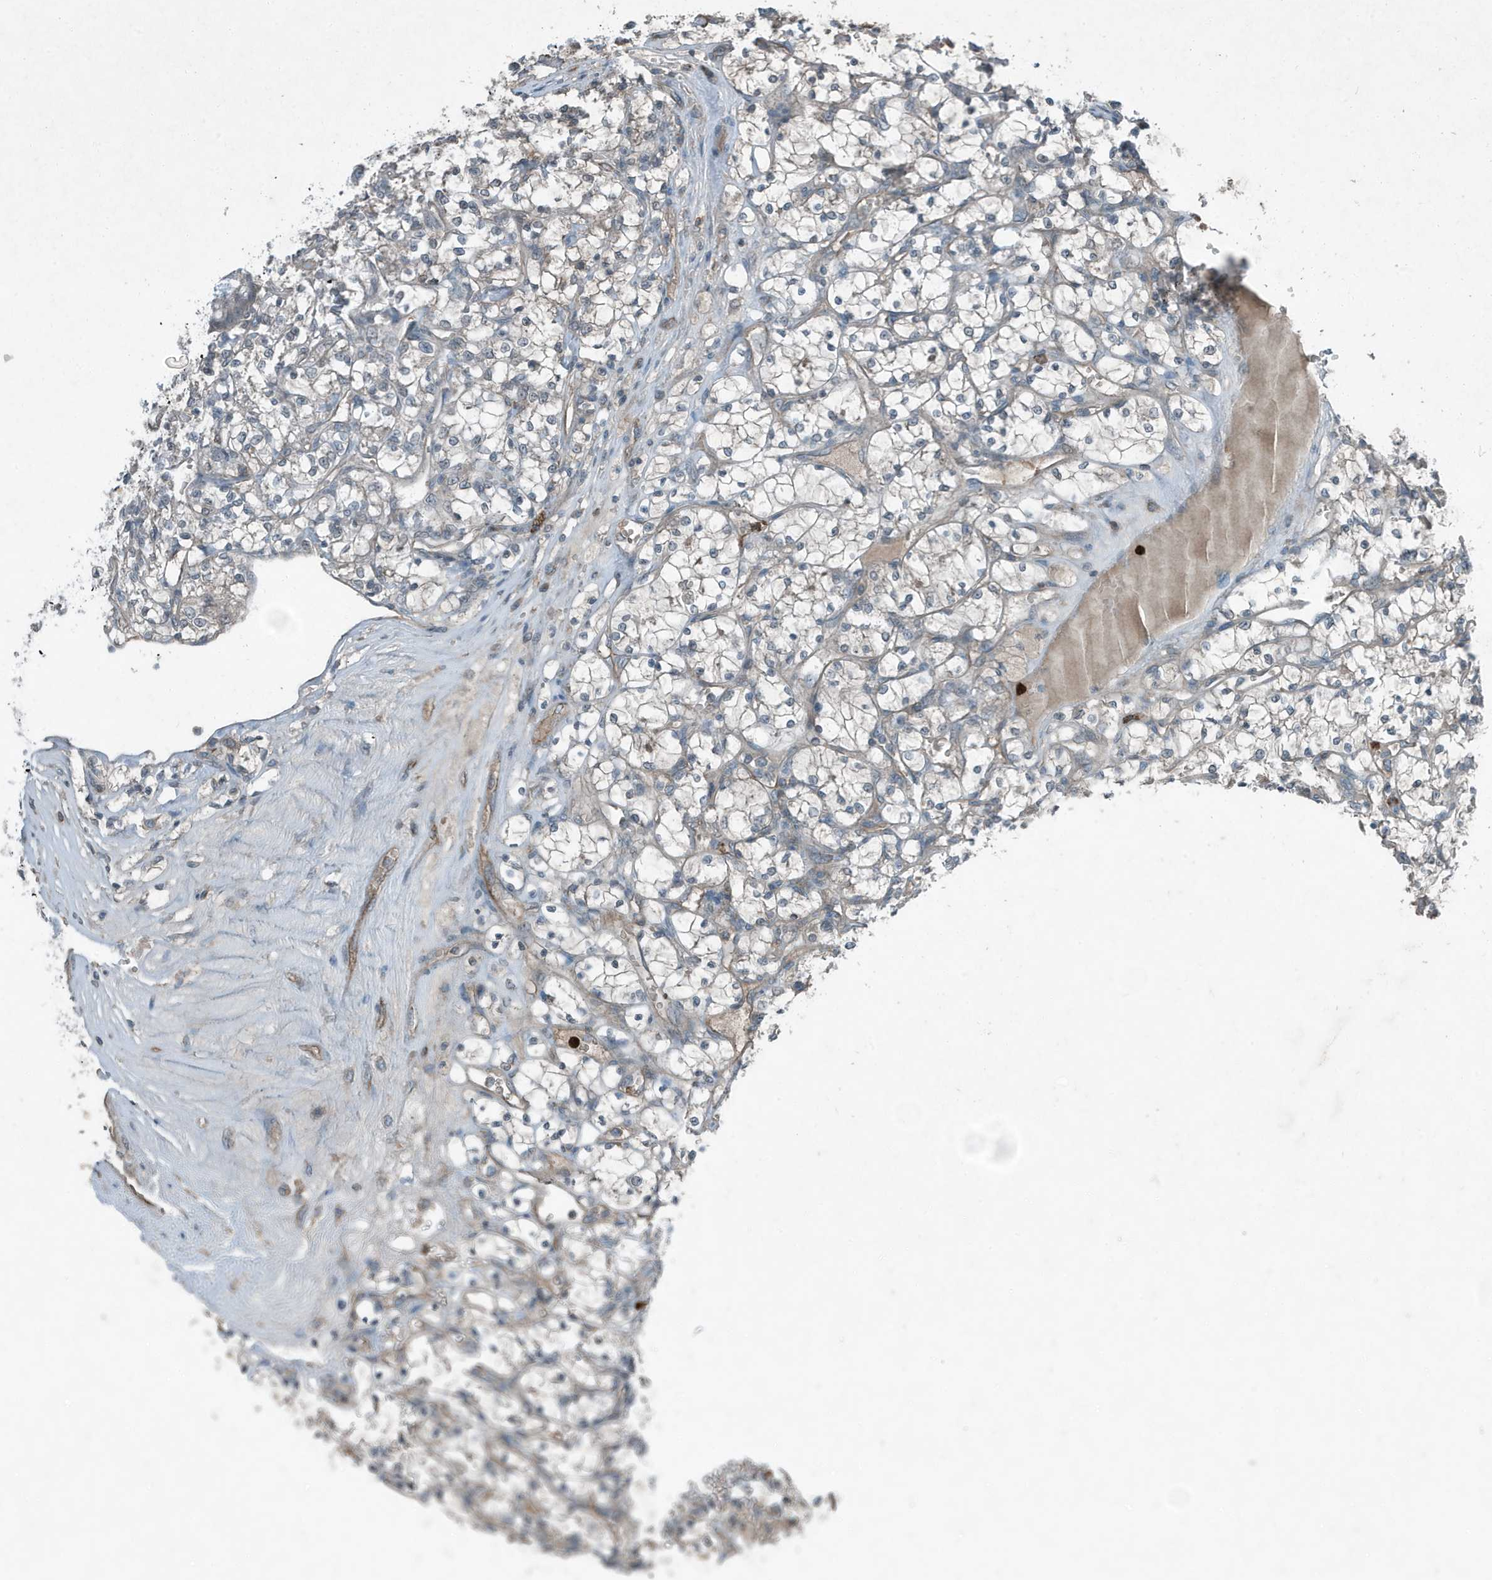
{"staining": {"intensity": "negative", "quantity": "none", "location": "none"}, "tissue": "renal cancer", "cell_type": "Tumor cells", "image_type": "cancer", "snomed": [{"axis": "morphology", "description": "Adenocarcinoma, NOS"}, {"axis": "topography", "description": "Kidney"}], "caption": "This micrograph is of adenocarcinoma (renal) stained with immunohistochemistry to label a protein in brown with the nuclei are counter-stained blue. There is no staining in tumor cells.", "gene": "DAPP1", "patient": {"sex": "female", "age": 69}}